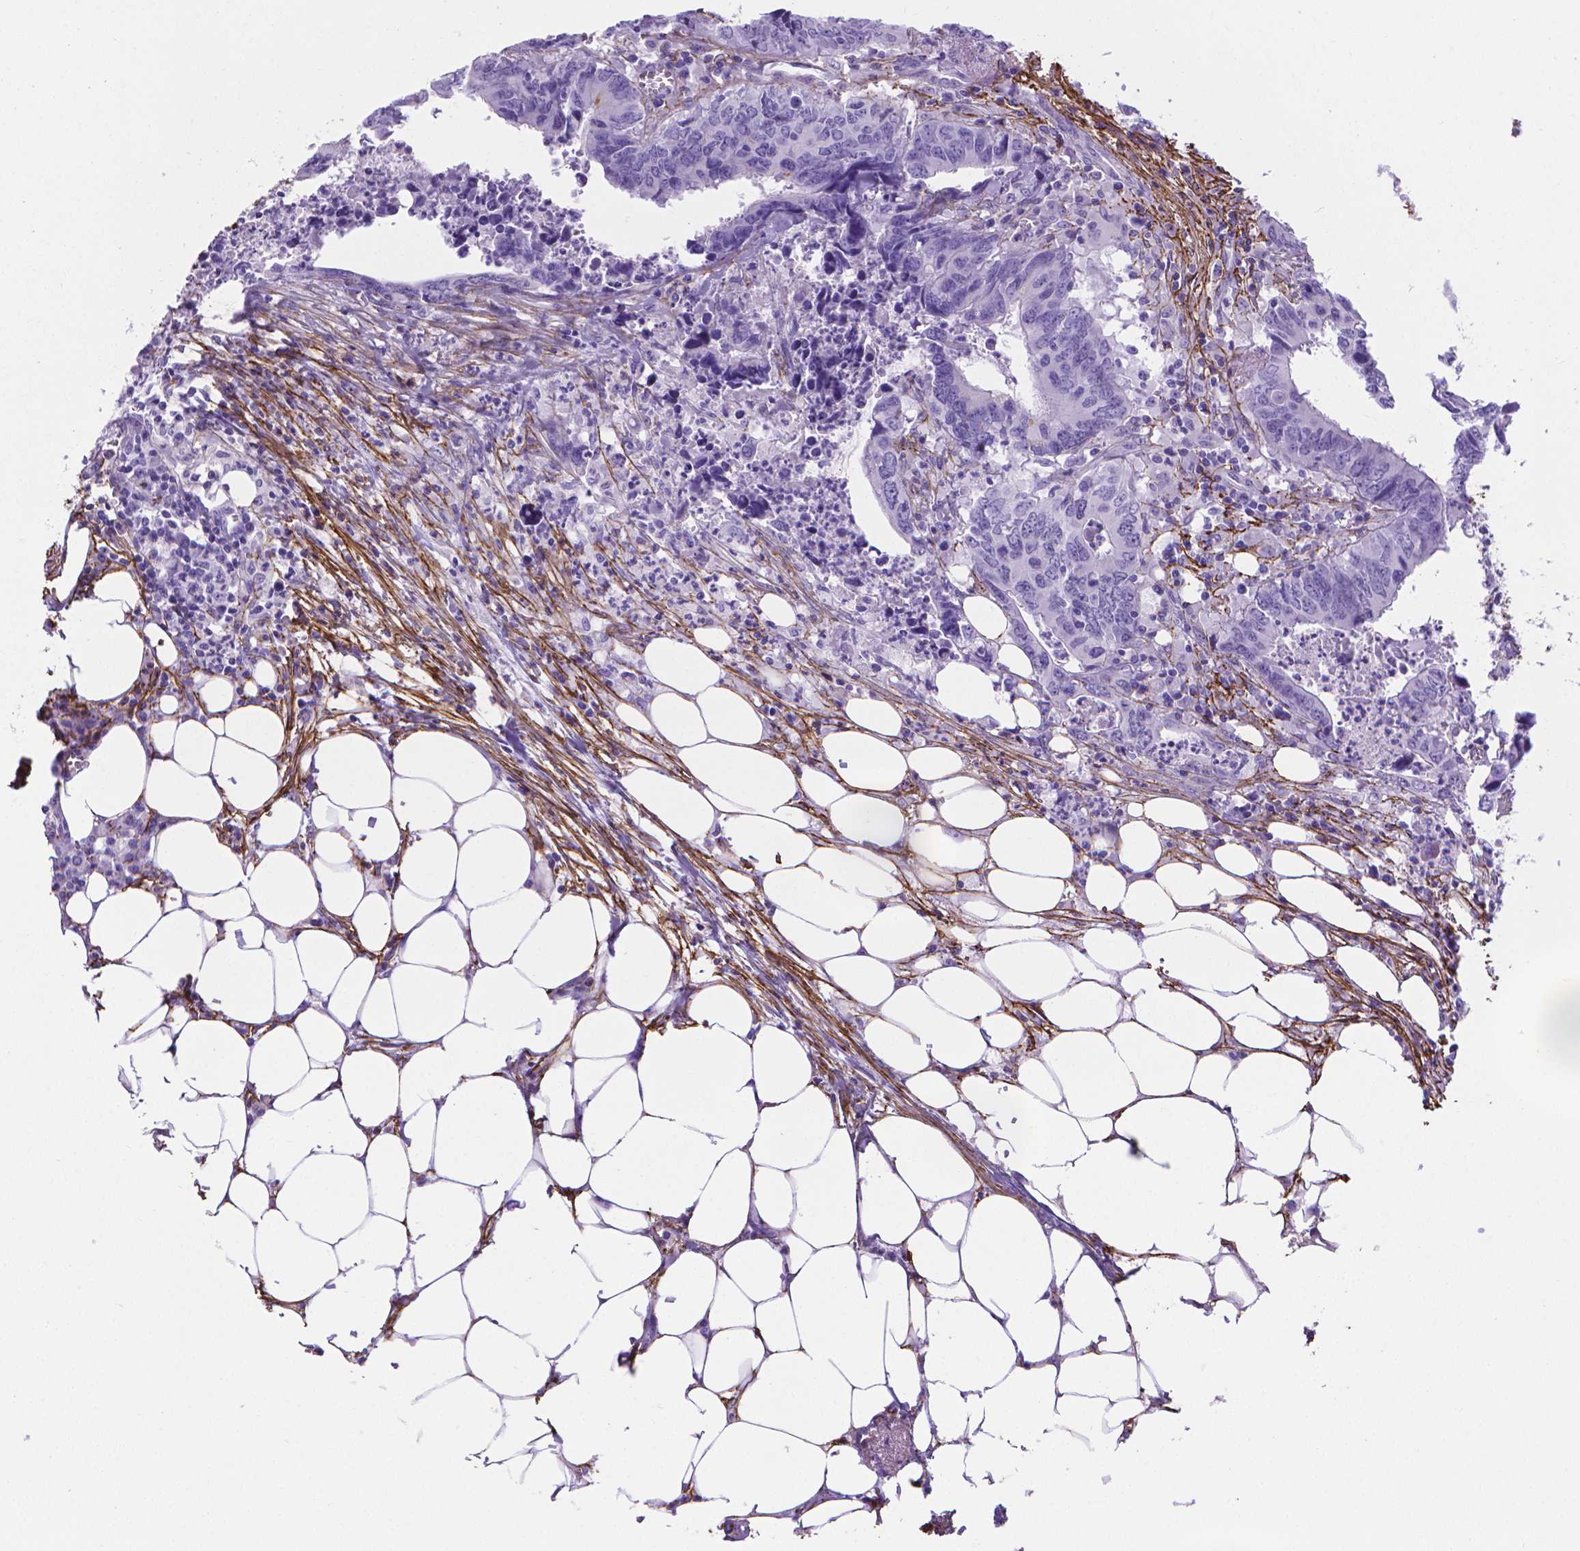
{"staining": {"intensity": "negative", "quantity": "none", "location": "none"}, "tissue": "colorectal cancer", "cell_type": "Tumor cells", "image_type": "cancer", "snomed": [{"axis": "morphology", "description": "Adenocarcinoma, NOS"}, {"axis": "topography", "description": "Colon"}], "caption": "DAB immunohistochemical staining of colorectal cancer (adenocarcinoma) reveals no significant positivity in tumor cells. (Immunohistochemistry, brightfield microscopy, high magnification).", "gene": "MFAP2", "patient": {"sex": "female", "age": 82}}